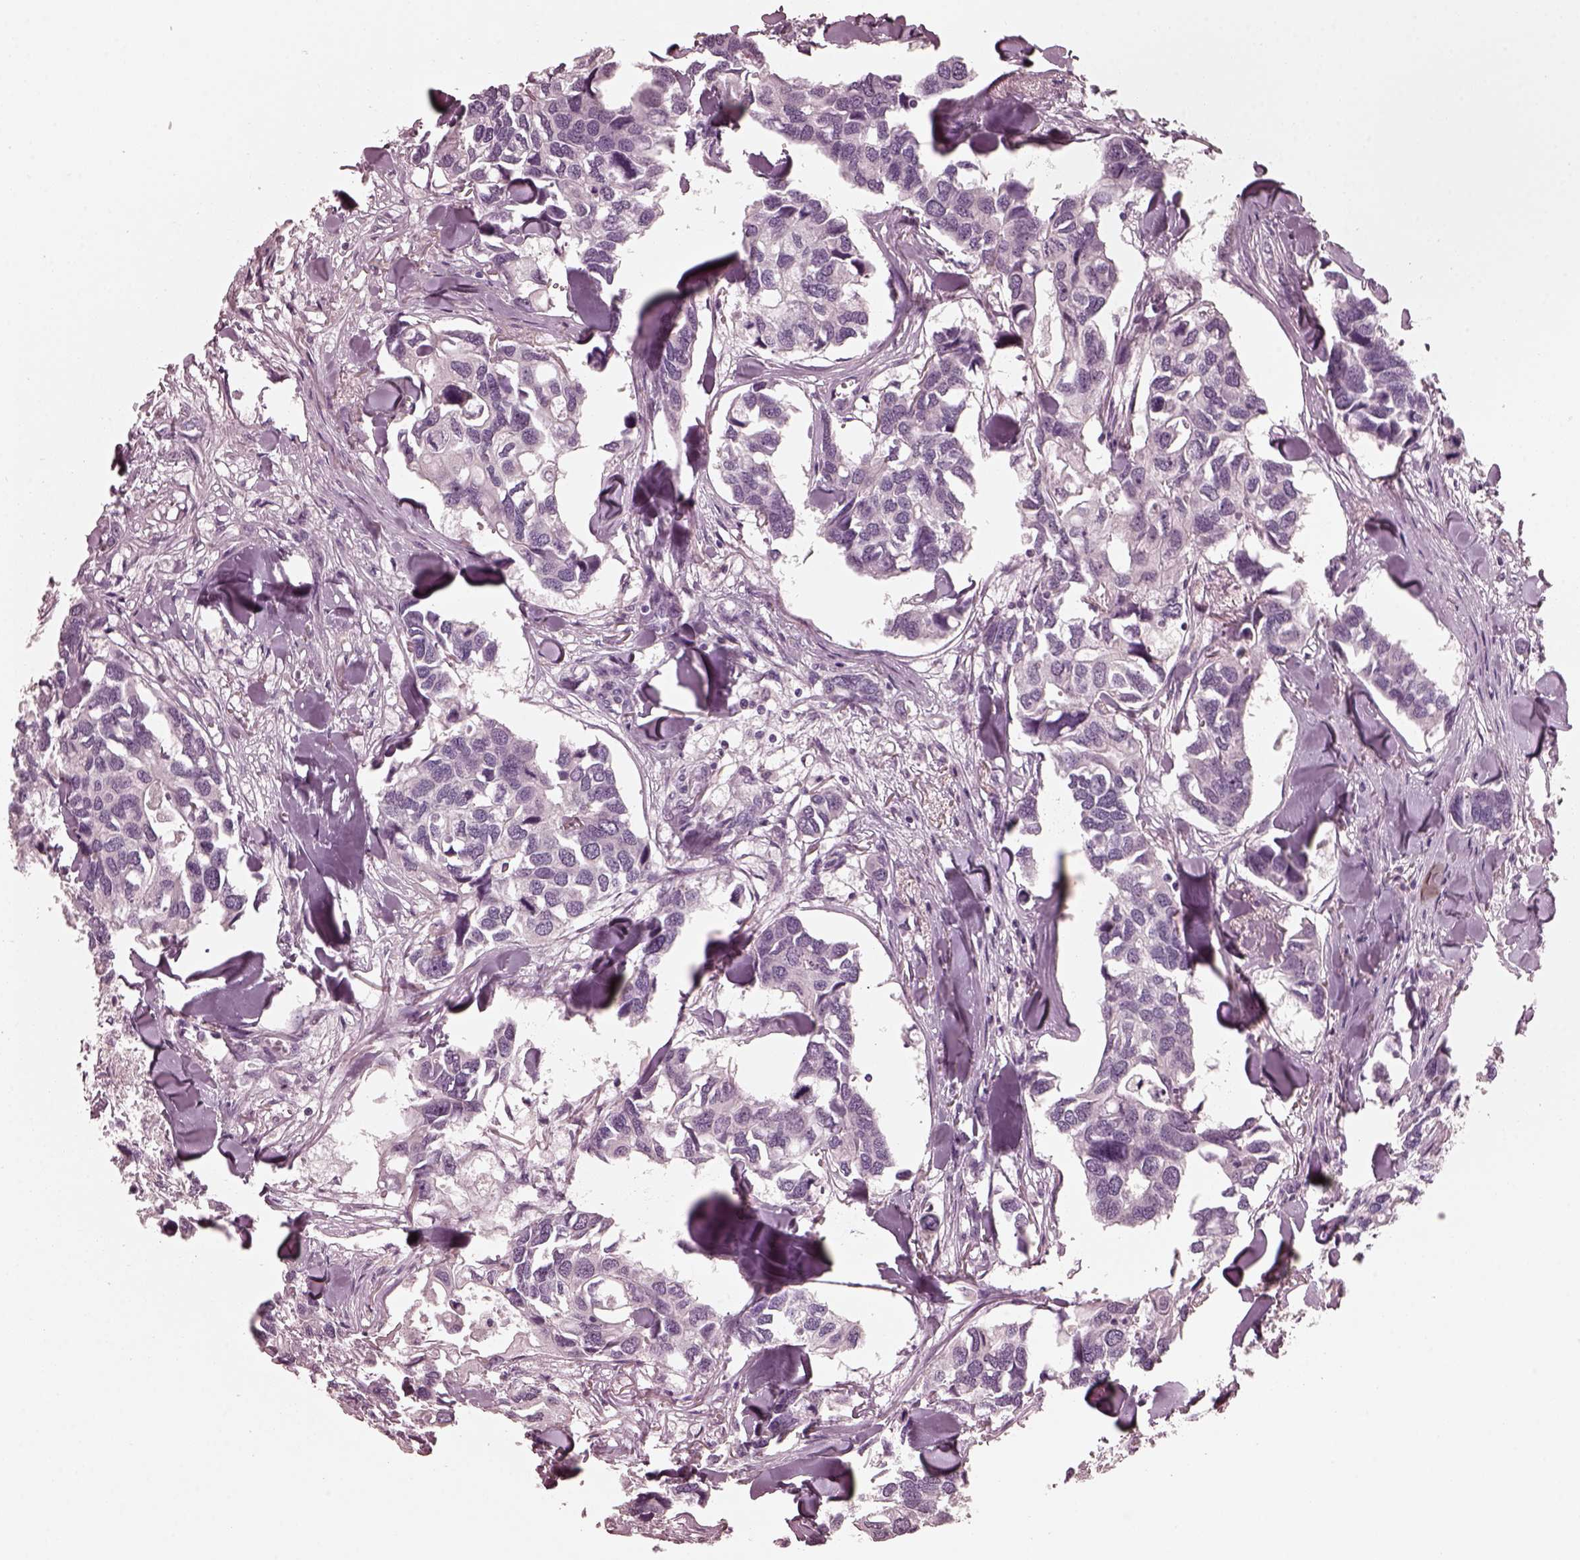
{"staining": {"intensity": "negative", "quantity": "none", "location": "none"}, "tissue": "breast cancer", "cell_type": "Tumor cells", "image_type": "cancer", "snomed": [{"axis": "morphology", "description": "Duct carcinoma"}, {"axis": "topography", "description": "Breast"}], "caption": "Protein analysis of breast intraductal carcinoma reveals no significant staining in tumor cells.", "gene": "CGA", "patient": {"sex": "female", "age": 83}}